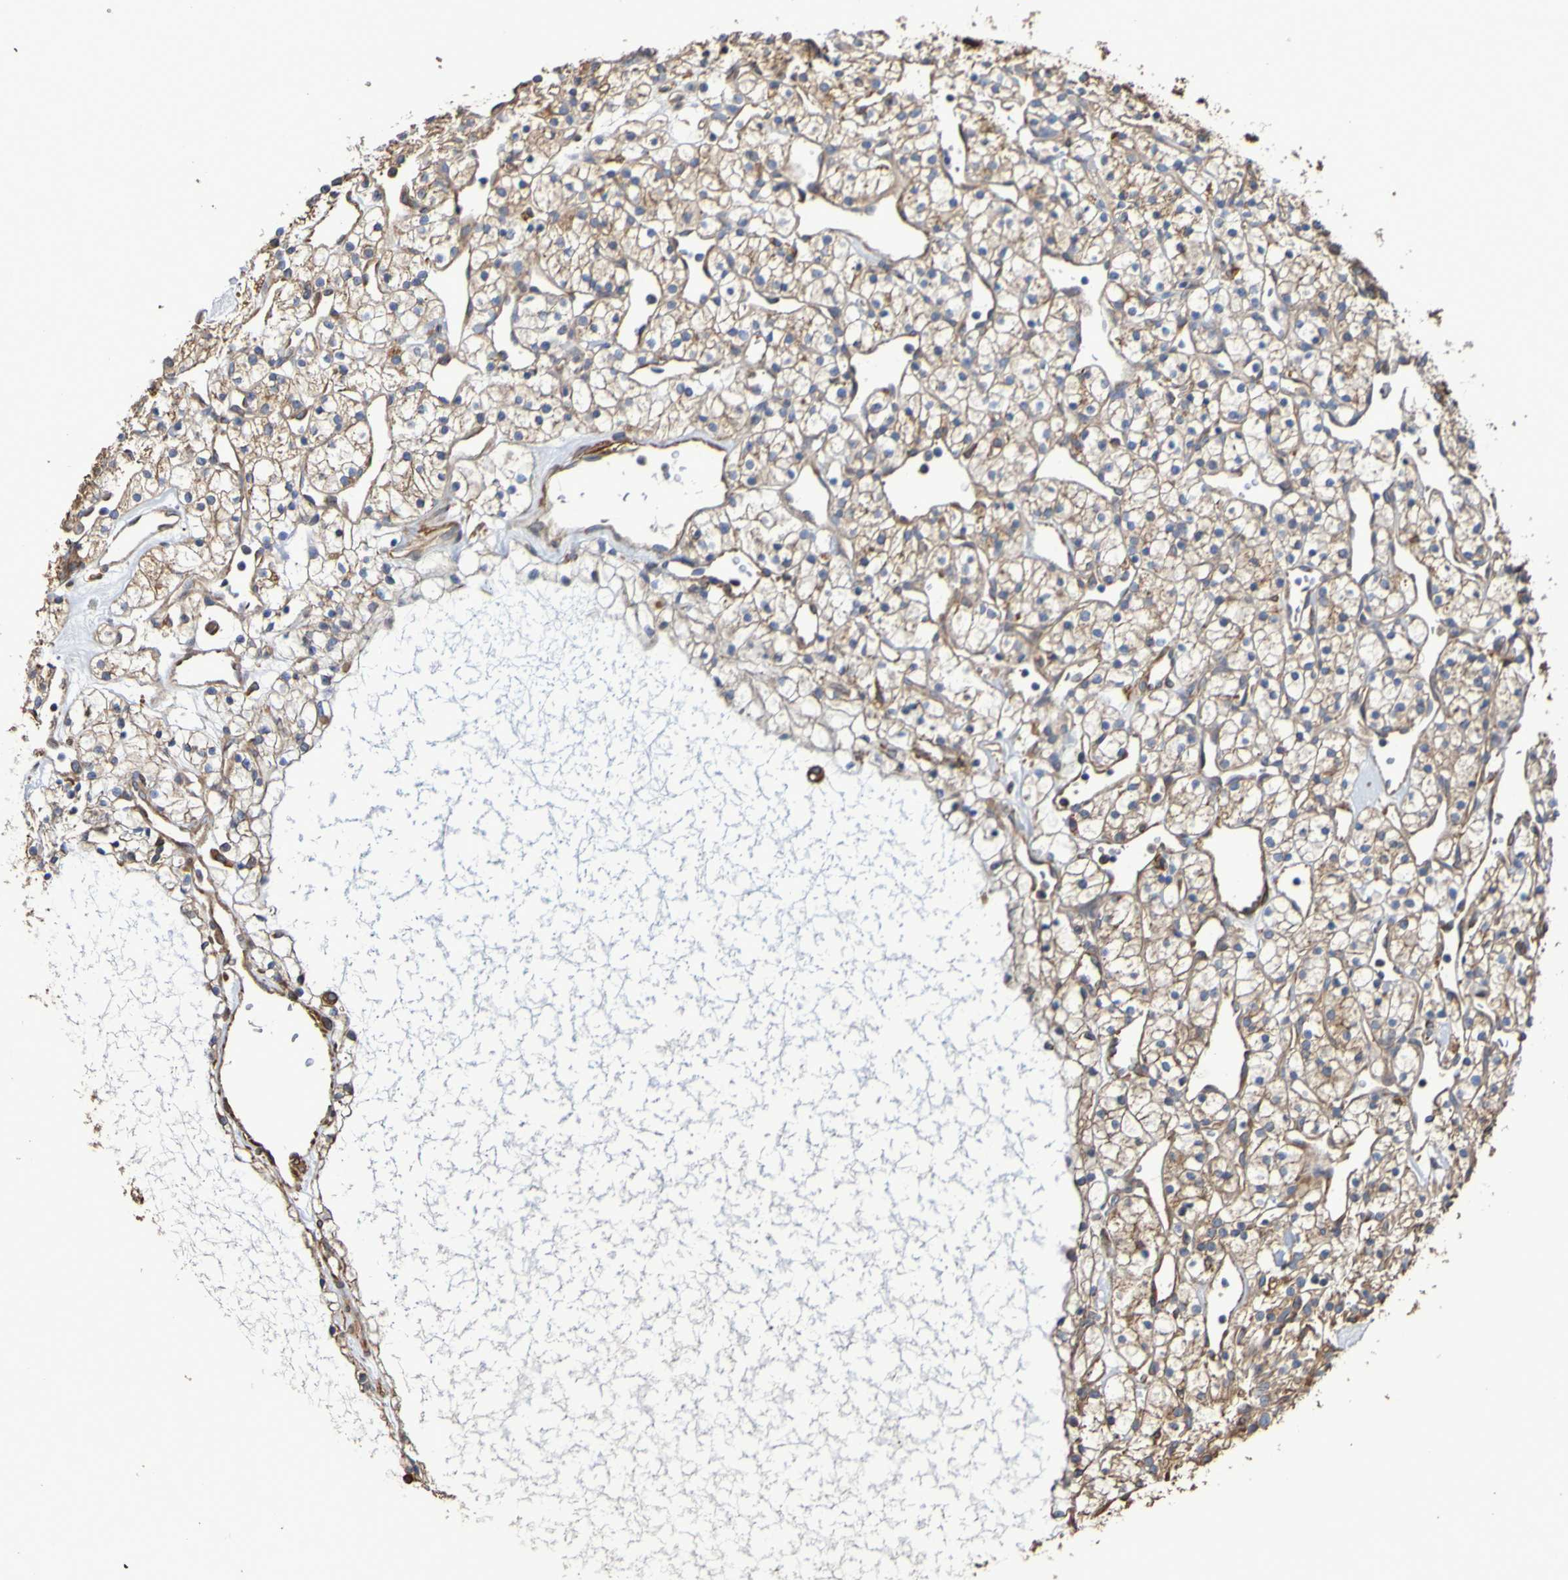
{"staining": {"intensity": "weak", "quantity": ">75%", "location": "cytoplasmic/membranous"}, "tissue": "renal cancer", "cell_type": "Tumor cells", "image_type": "cancer", "snomed": [{"axis": "morphology", "description": "Adenocarcinoma, NOS"}, {"axis": "topography", "description": "Kidney"}], "caption": "Renal cancer stained for a protein displays weak cytoplasmic/membranous positivity in tumor cells. (Brightfield microscopy of DAB IHC at high magnification).", "gene": "RAB11A", "patient": {"sex": "female", "age": 60}}